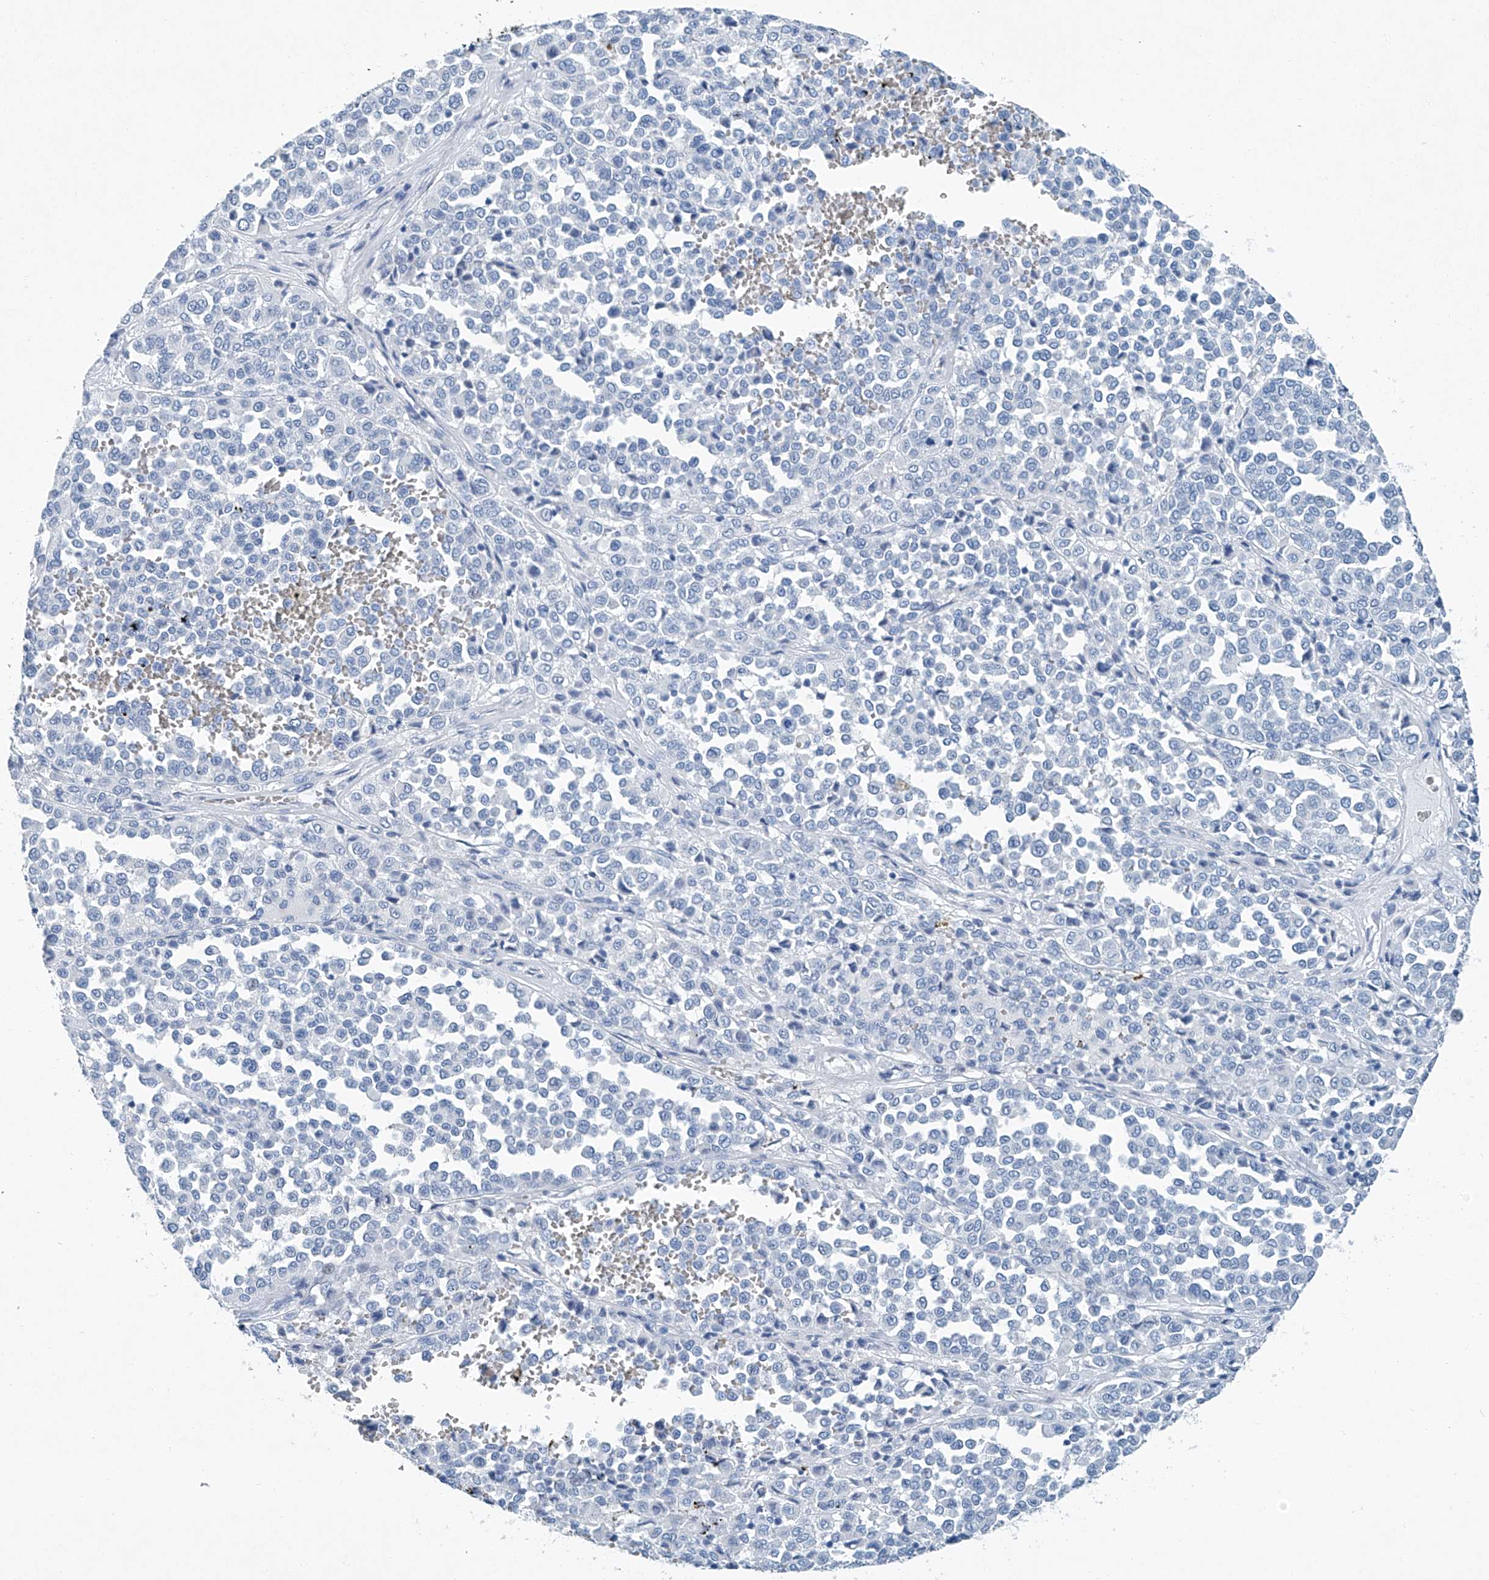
{"staining": {"intensity": "negative", "quantity": "none", "location": "none"}, "tissue": "melanoma", "cell_type": "Tumor cells", "image_type": "cancer", "snomed": [{"axis": "morphology", "description": "Malignant melanoma, Metastatic site"}, {"axis": "topography", "description": "Pancreas"}], "caption": "Malignant melanoma (metastatic site) was stained to show a protein in brown. There is no significant expression in tumor cells.", "gene": "CYP2A7", "patient": {"sex": "female", "age": 30}}